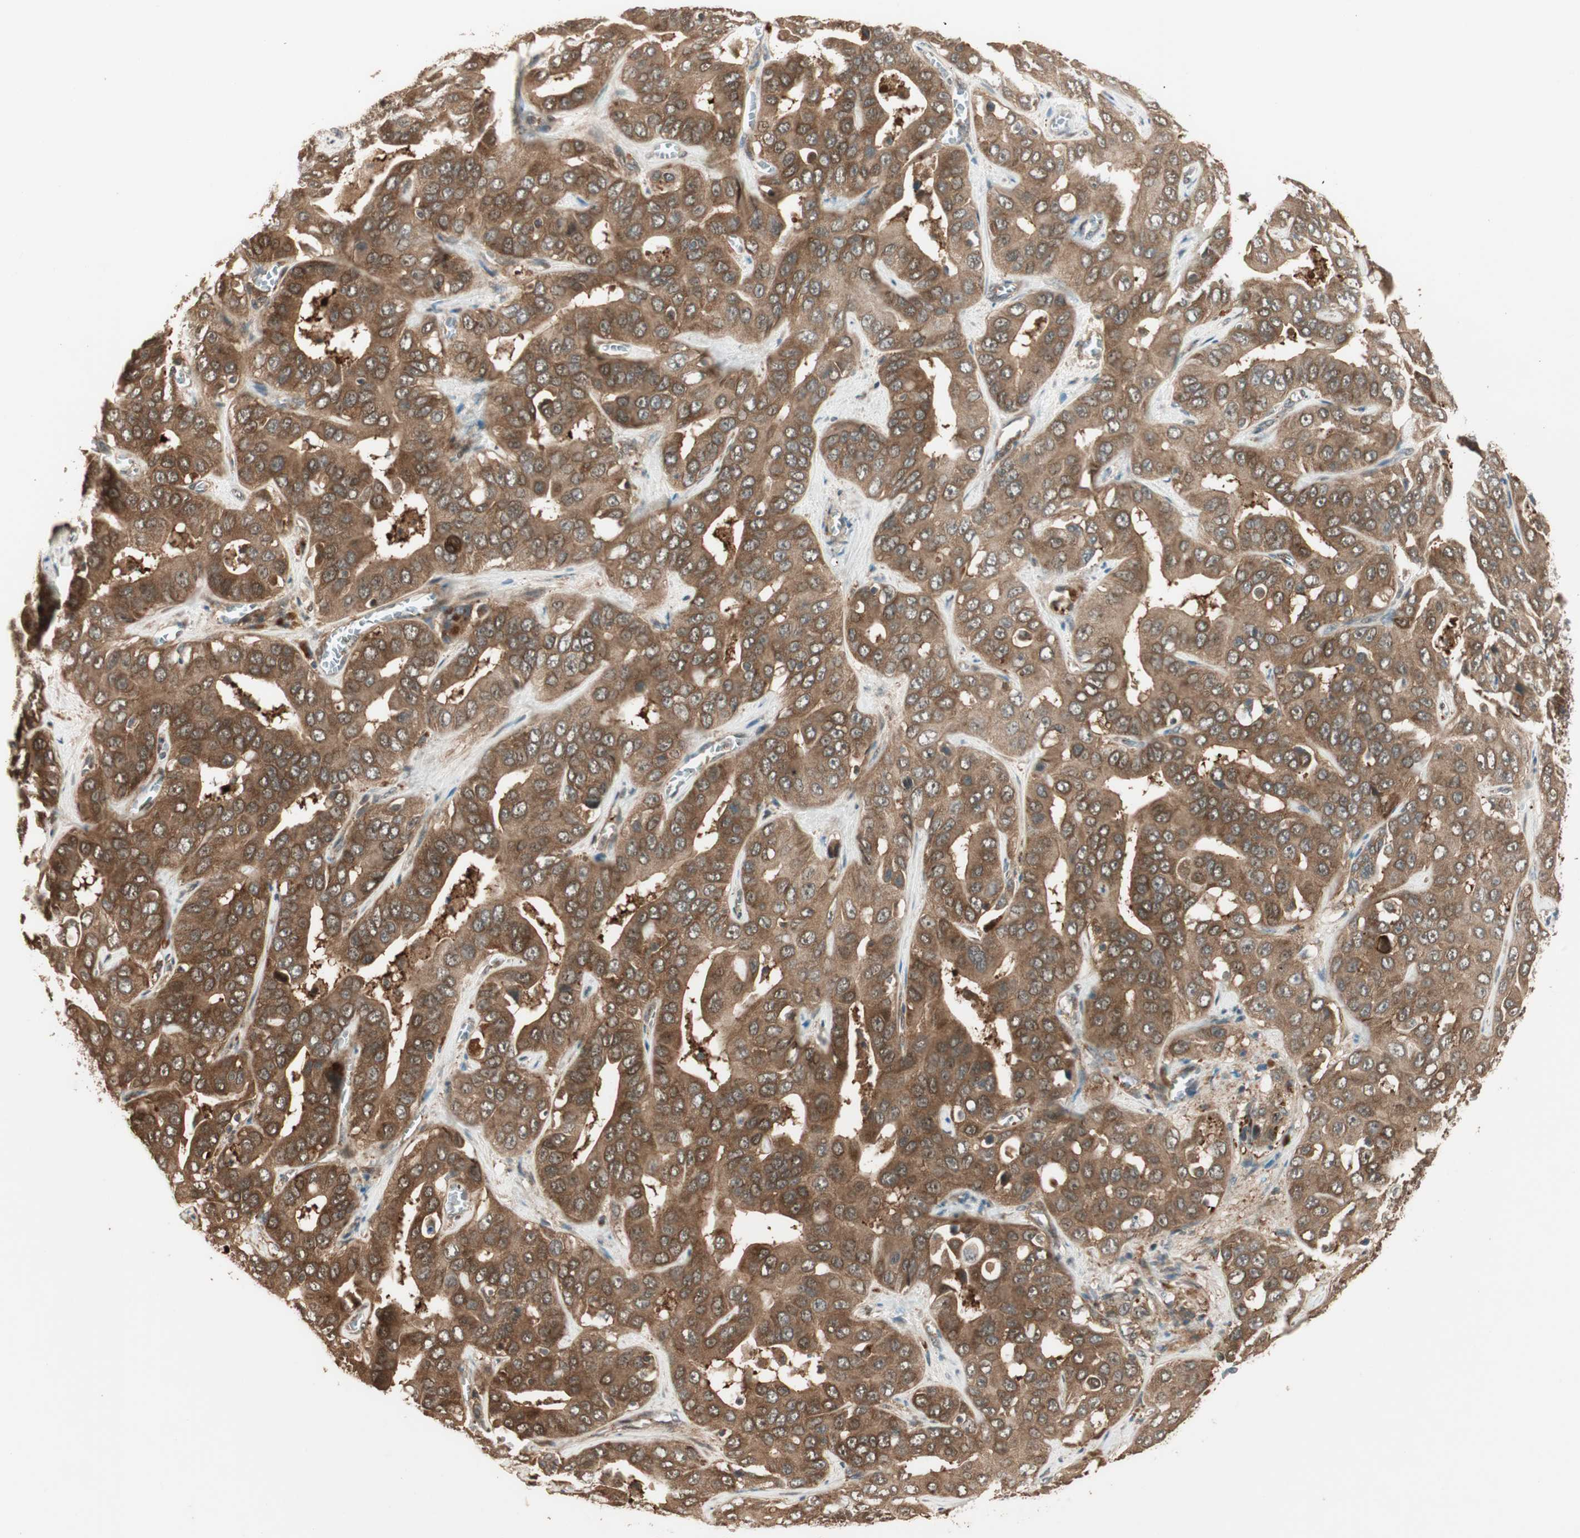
{"staining": {"intensity": "moderate", "quantity": ">75%", "location": "cytoplasmic/membranous"}, "tissue": "liver cancer", "cell_type": "Tumor cells", "image_type": "cancer", "snomed": [{"axis": "morphology", "description": "Cholangiocarcinoma"}, {"axis": "topography", "description": "Liver"}], "caption": "The histopathology image demonstrates a brown stain indicating the presence of a protein in the cytoplasmic/membranous of tumor cells in liver cholangiocarcinoma.", "gene": "CNOT4", "patient": {"sex": "female", "age": 52}}